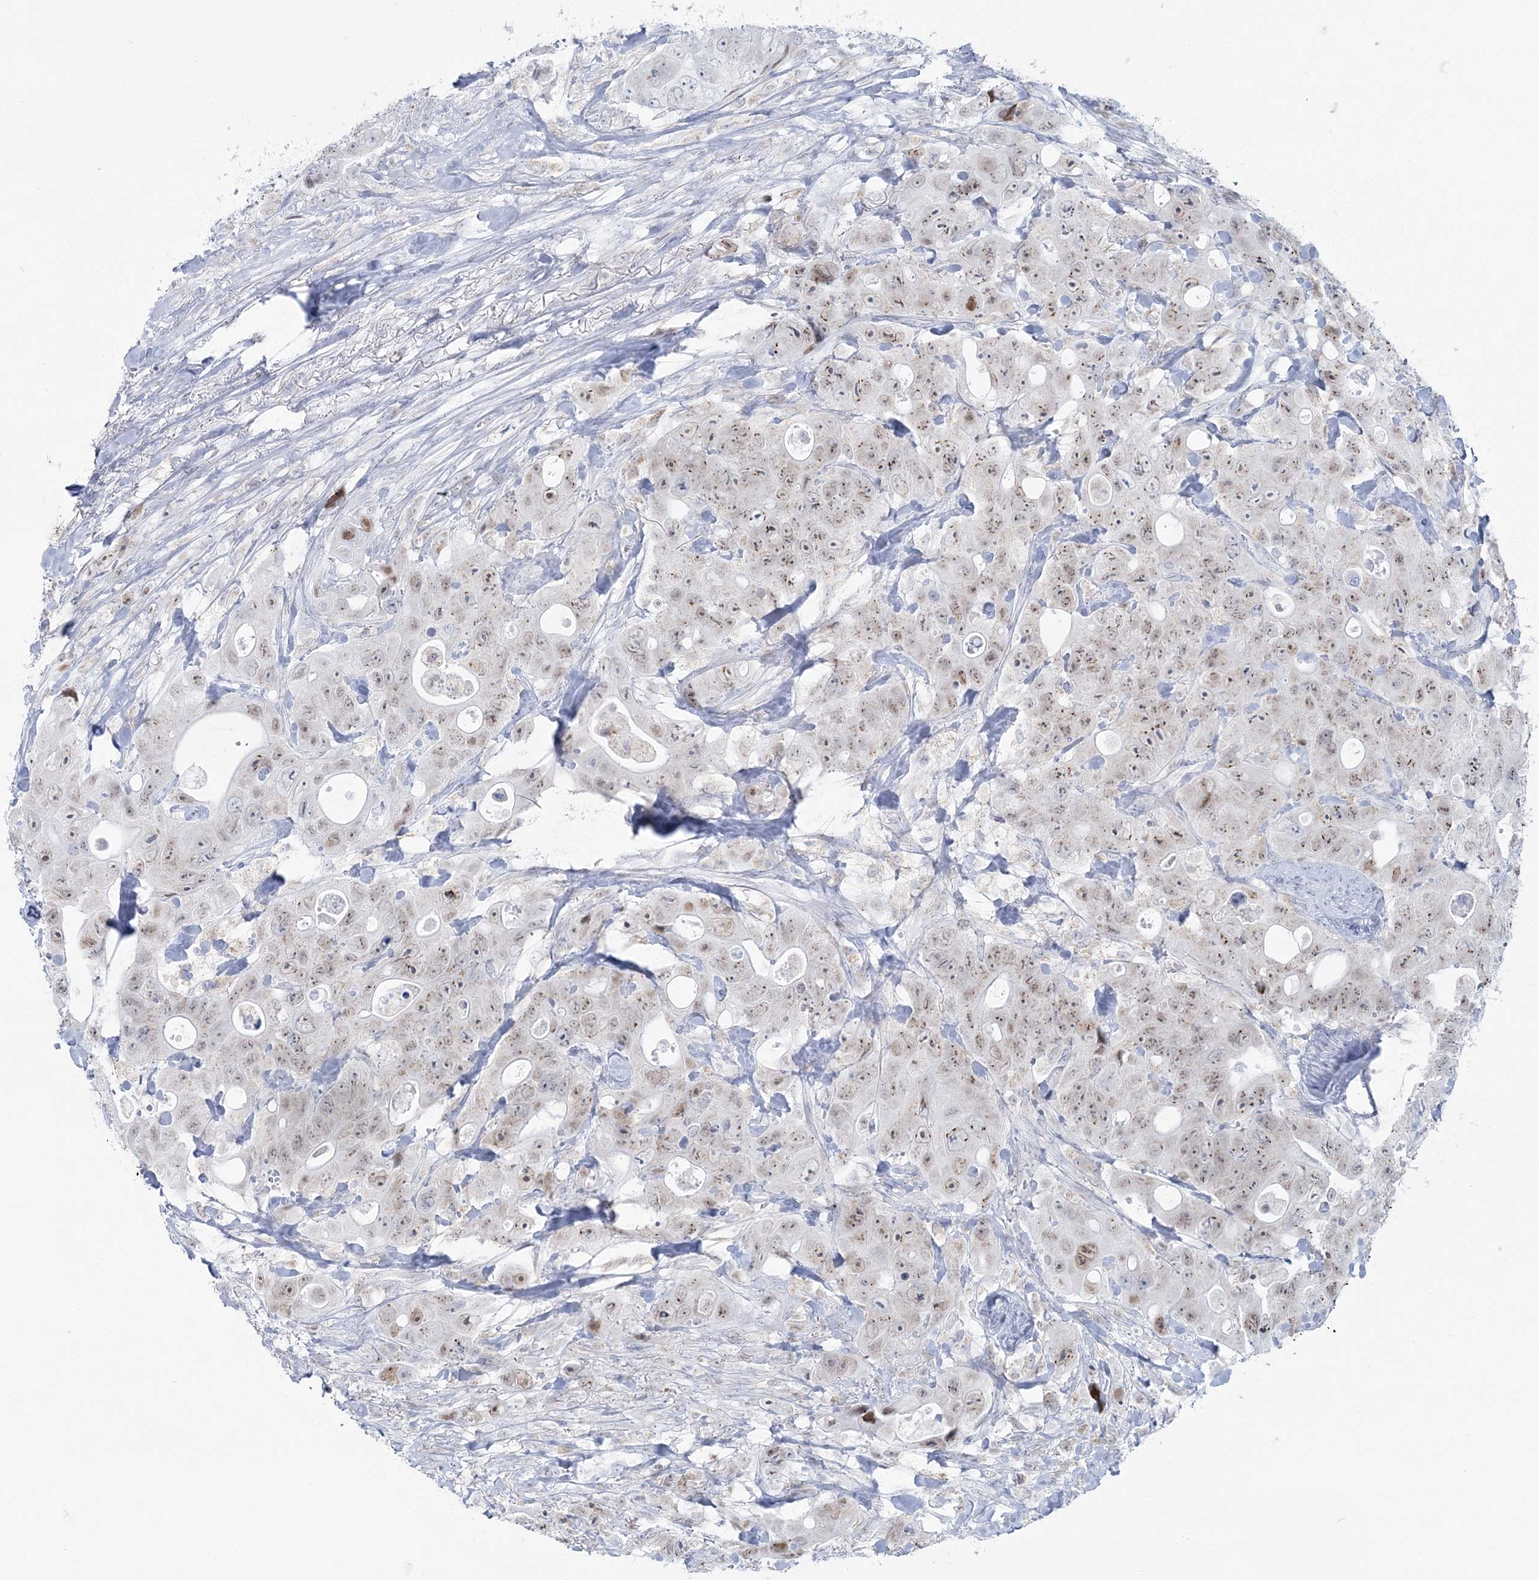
{"staining": {"intensity": "weak", "quantity": ">75%", "location": "nuclear"}, "tissue": "colorectal cancer", "cell_type": "Tumor cells", "image_type": "cancer", "snomed": [{"axis": "morphology", "description": "Adenocarcinoma, NOS"}, {"axis": "topography", "description": "Colon"}], "caption": "A high-resolution image shows immunohistochemistry staining of colorectal cancer, which reveals weak nuclear staining in about >75% of tumor cells.", "gene": "ZNF843", "patient": {"sex": "female", "age": 46}}